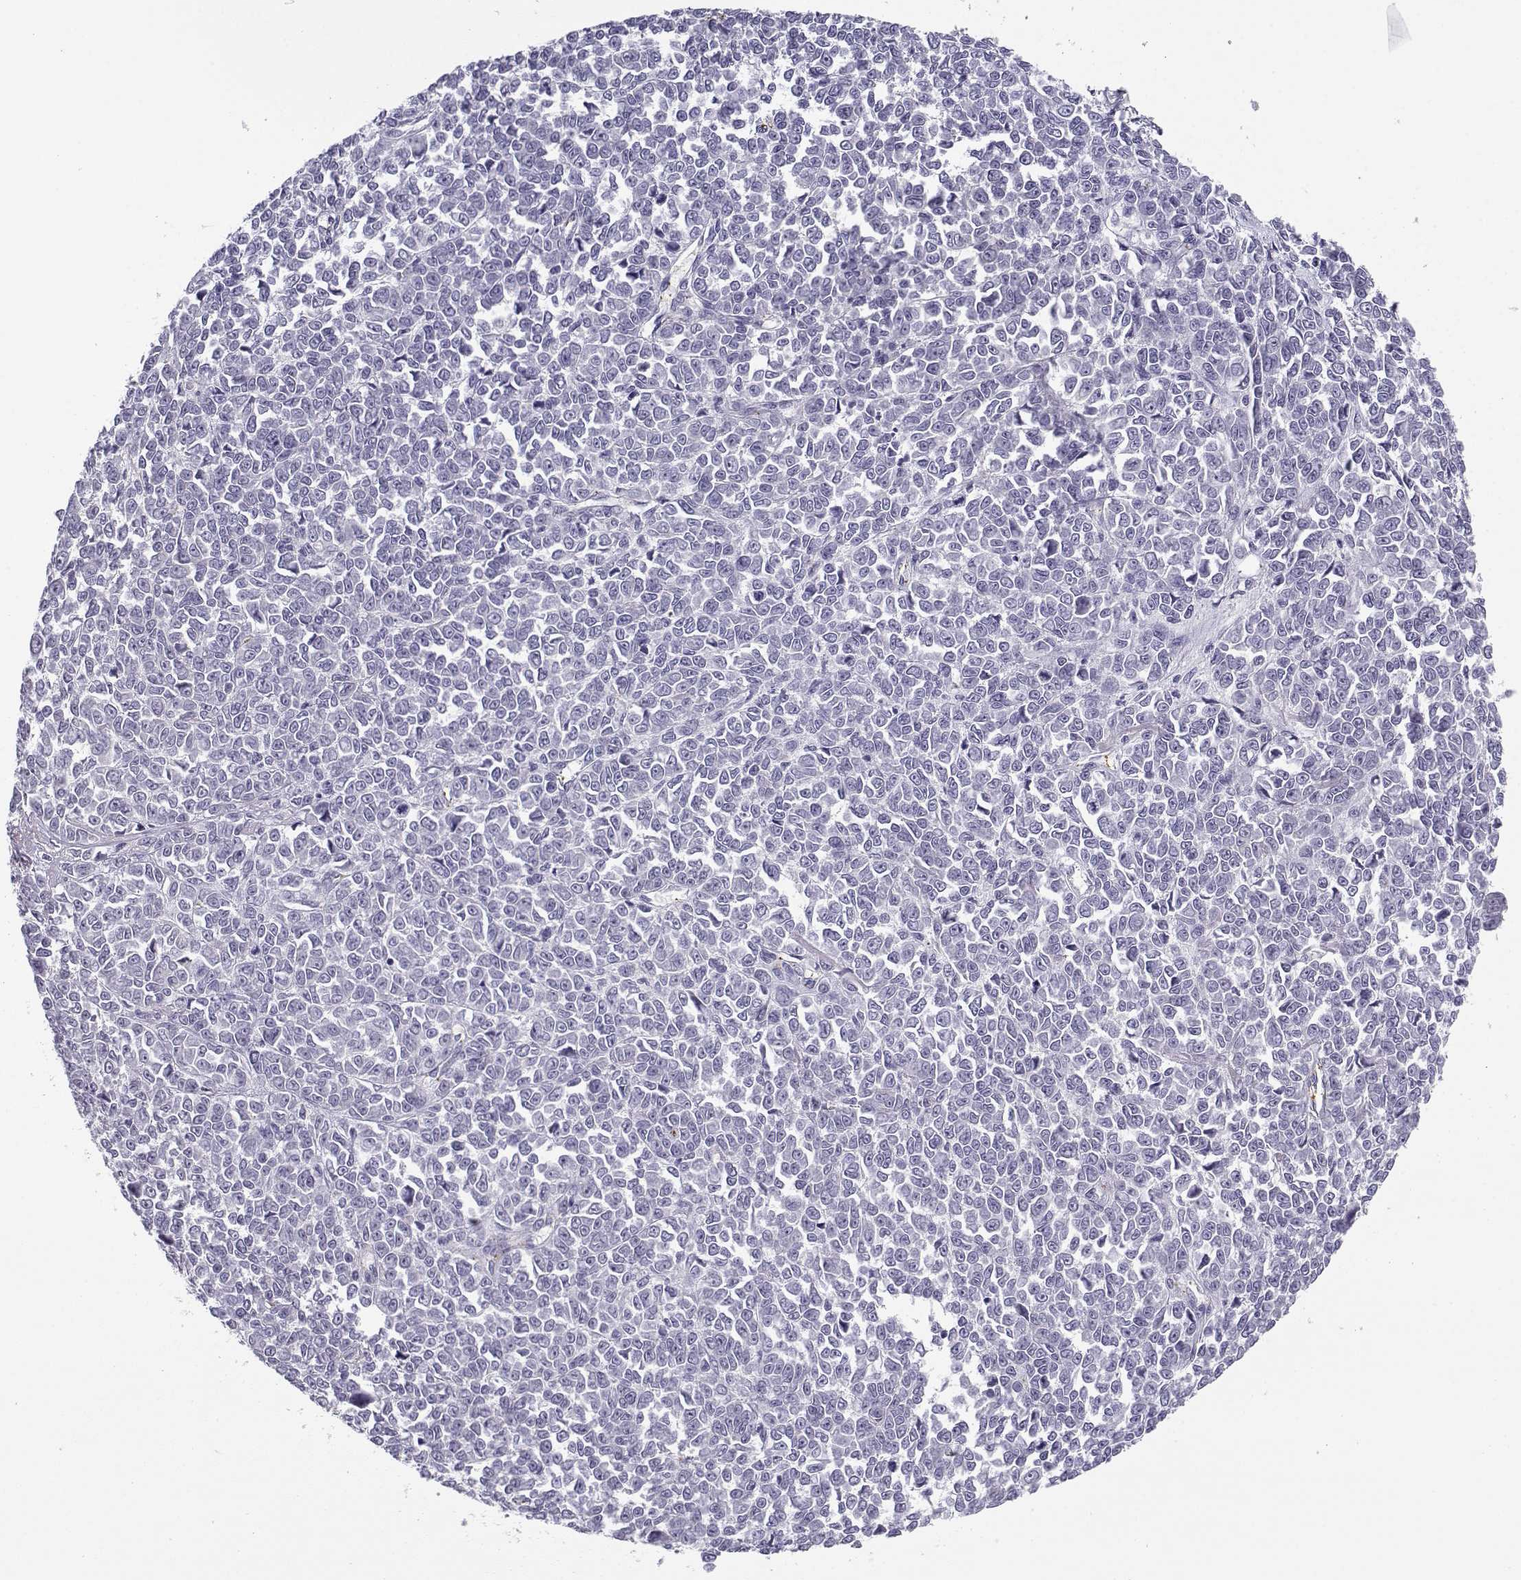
{"staining": {"intensity": "negative", "quantity": "none", "location": "none"}, "tissue": "melanoma", "cell_type": "Tumor cells", "image_type": "cancer", "snomed": [{"axis": "morphology", "description": "Malignant melanoma, NOS"}, {"axis": "topography", "description": "Skin"}], "caption": "Melanoma stained for a protein using IHC reveals no staining tumor cells.", "gene": "MYO1A", "patient": {"sex": "female", "age": 95}}